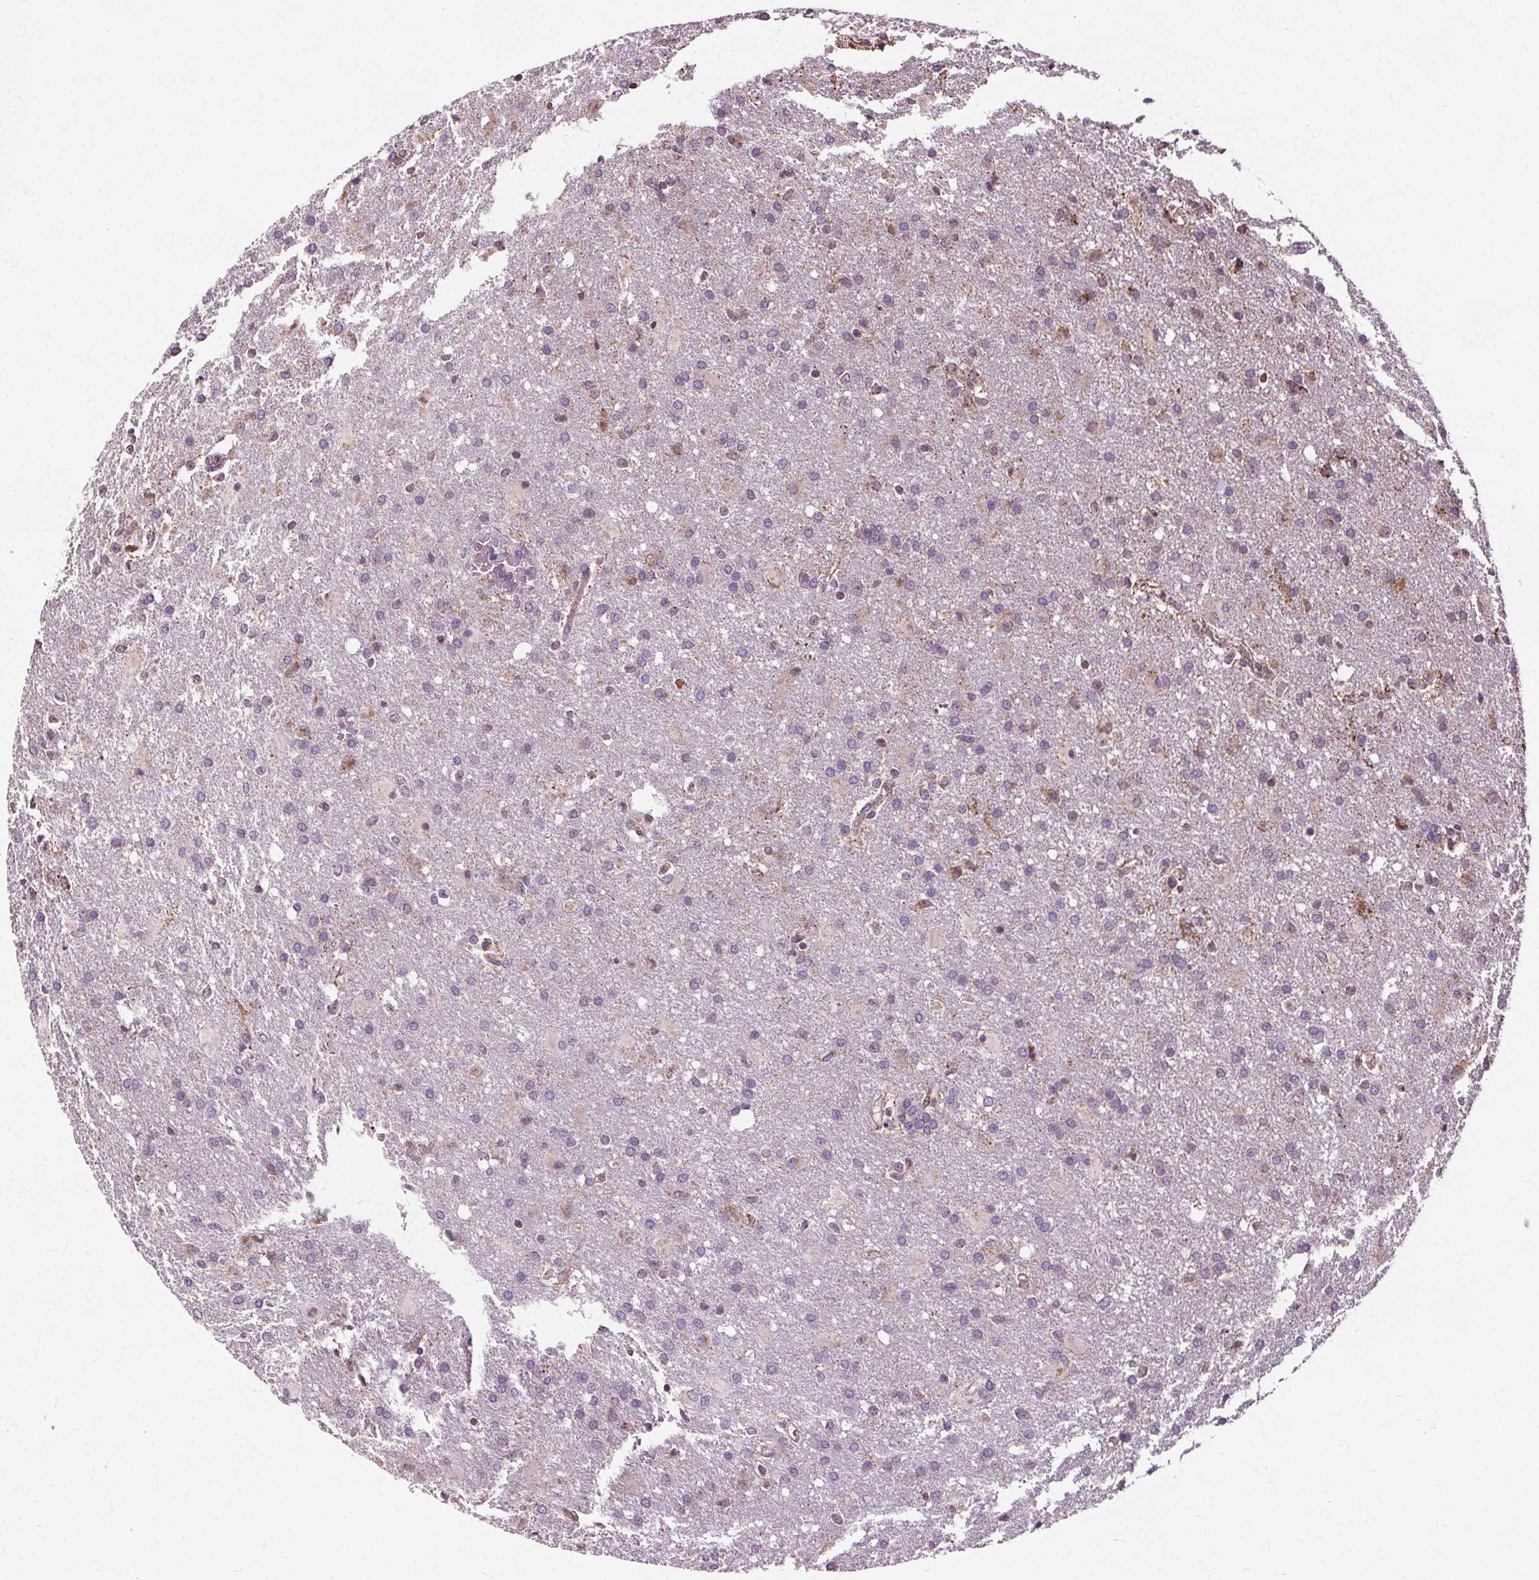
{"staining": {"intensity": "negative", "quantity": "none", "location": "none"}, "tissue": "glioma", "cell_type": "Tumor cells", "image_type": "cancer", "snomed": [{"axis": "morphology", "description": "Glioma, malignant, High grade"}, {"axis": "topography", "description": "Brain"}], "caption": "High power microscopy histopathology image of an IHC histopathology image of glioma, revealing no significant staining in tumor cells. (DAB (3,3'-diaminobenzidine) immunohistochemistry (IHC), high magnification).", "gene": "LFNG", "patient": {"sex": "male", "age": 68}}